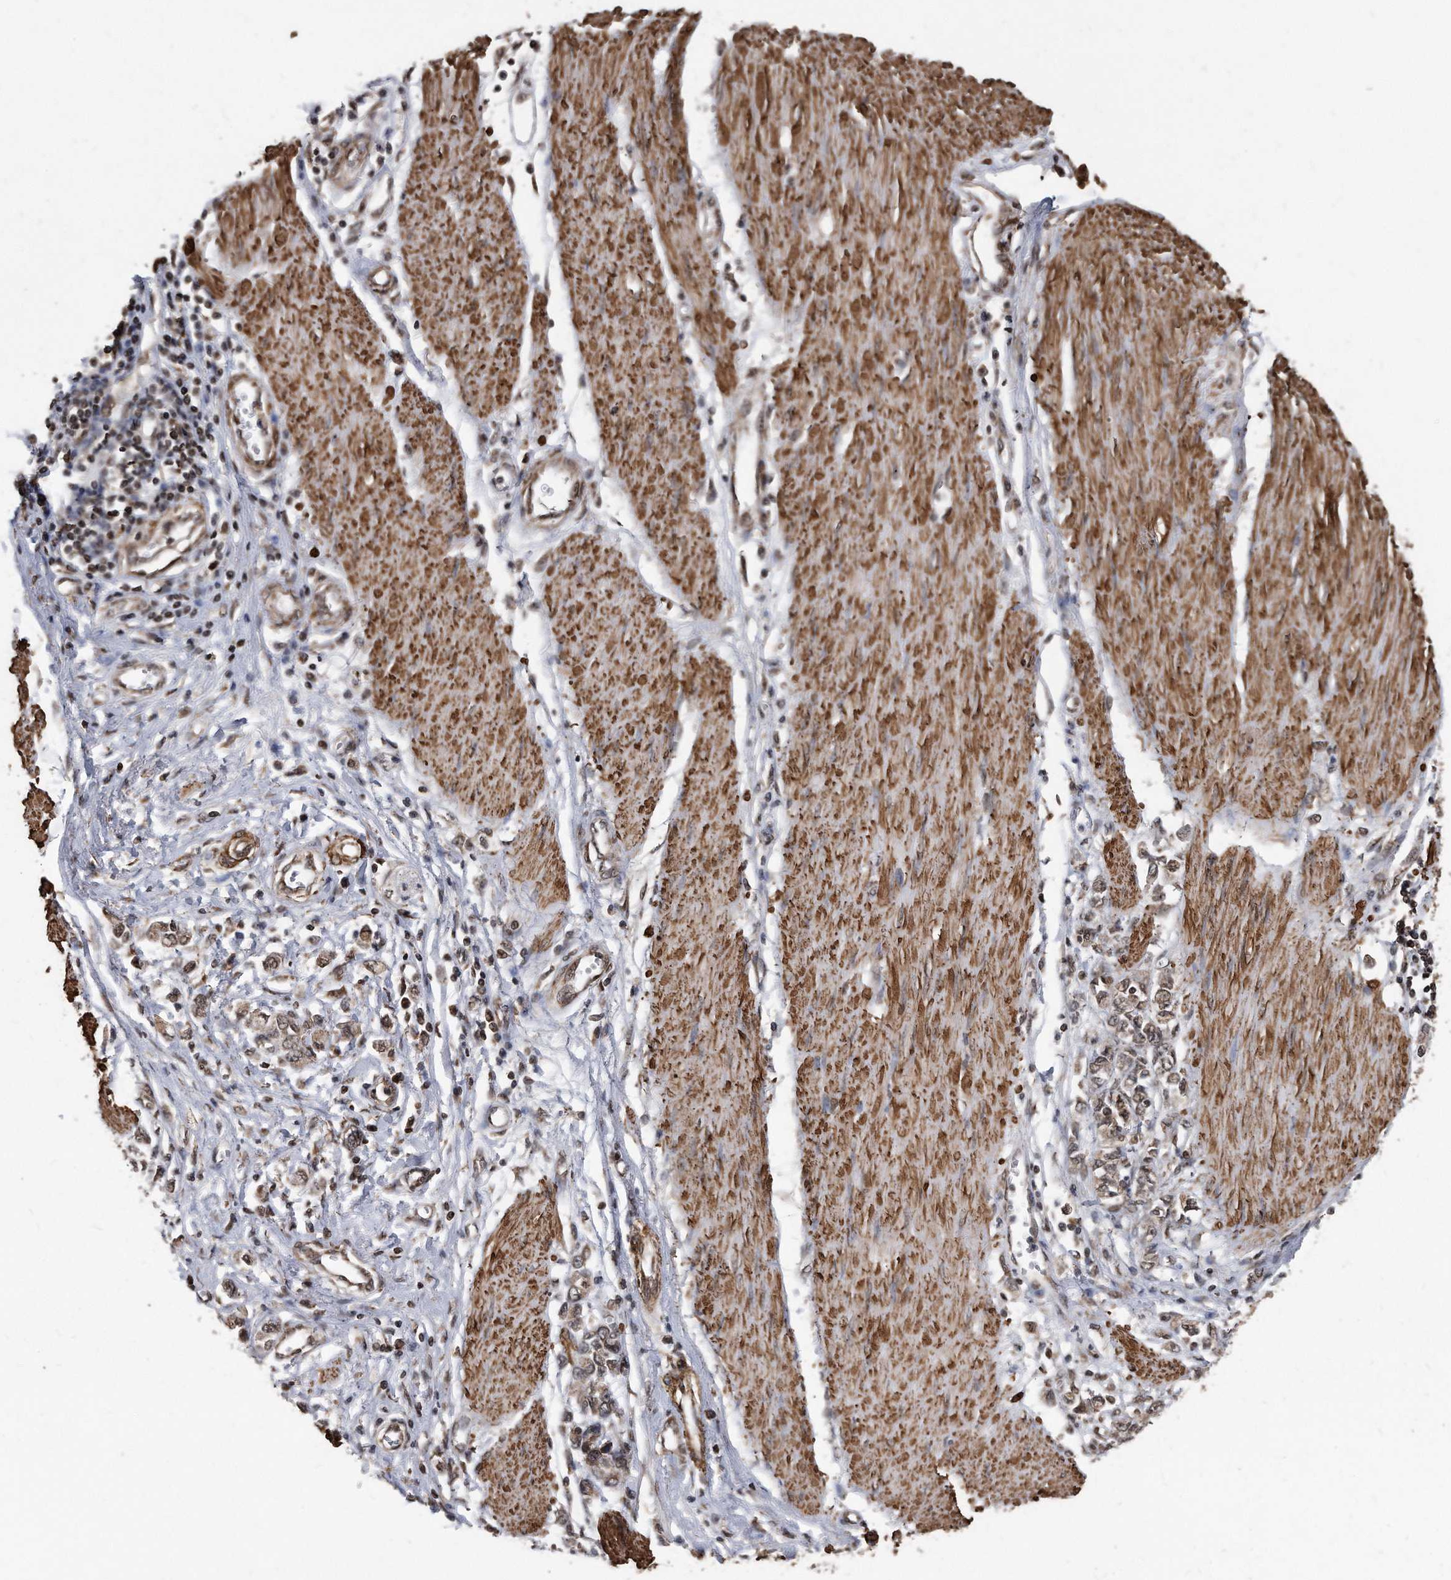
{"staining": {"intensity": "weak", "quantity": ">75%", "location": "cytoplasmic/membranous,nuclear"}, "tissue": "stomach cancer", "cell_type": "Tumor cells", "image_type": "cancer", "snomed": [{"axis": "morphology", "description": "Adenocarcinoma, NOS"}, {"axis": "topography", "description": "Stomach"}], "caption": "The histopathology image displays immunohistochemical staining of adenocarcinoma (stomach). There is weak cytoplasmic/membranous and nuclear expression is identified in about >75% of tumor cells.", "gene": "DUSP22", "patient": {"sex": "female", "age": 76}}